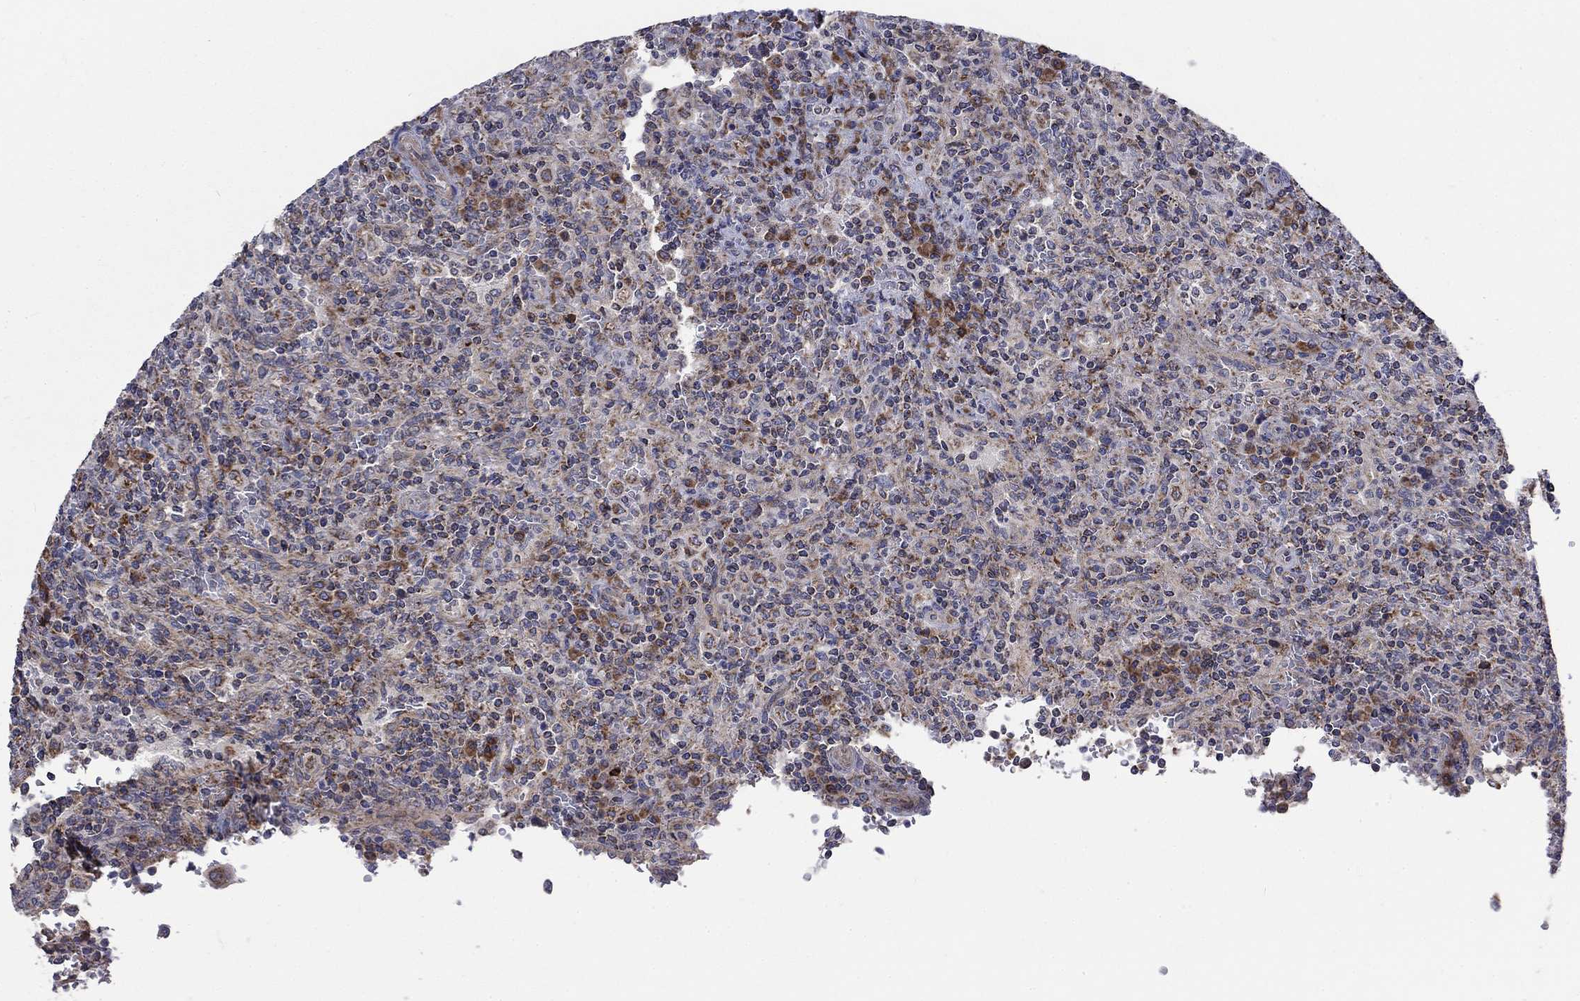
{"staining": {"intensity": "weak", "quantity": "25%-75%", "location": "cytoplasmic/membranous"}, "tissue": "lymphoma", "cell_type": "Tumor cells", "image_type": "cancer", "snomed": [{"axis": "morphology", "description": "Malignant lymphoma, non-Hodgkin's type, Low grade"}, {"axis": "topography", "description": "Spleen"}], "caption": "Immunohistochemistry (IHC) photomicrograph of human malignant lymphoma, non-Hodgkin's type (low-grade) stained for a protein (brown), which shows low levels of weak cytoplasmic/membranous positivity in about 25%-75% of tumor cells.", "gene": "RPLP0", "patient": {"sex": "male", "age": 62}}